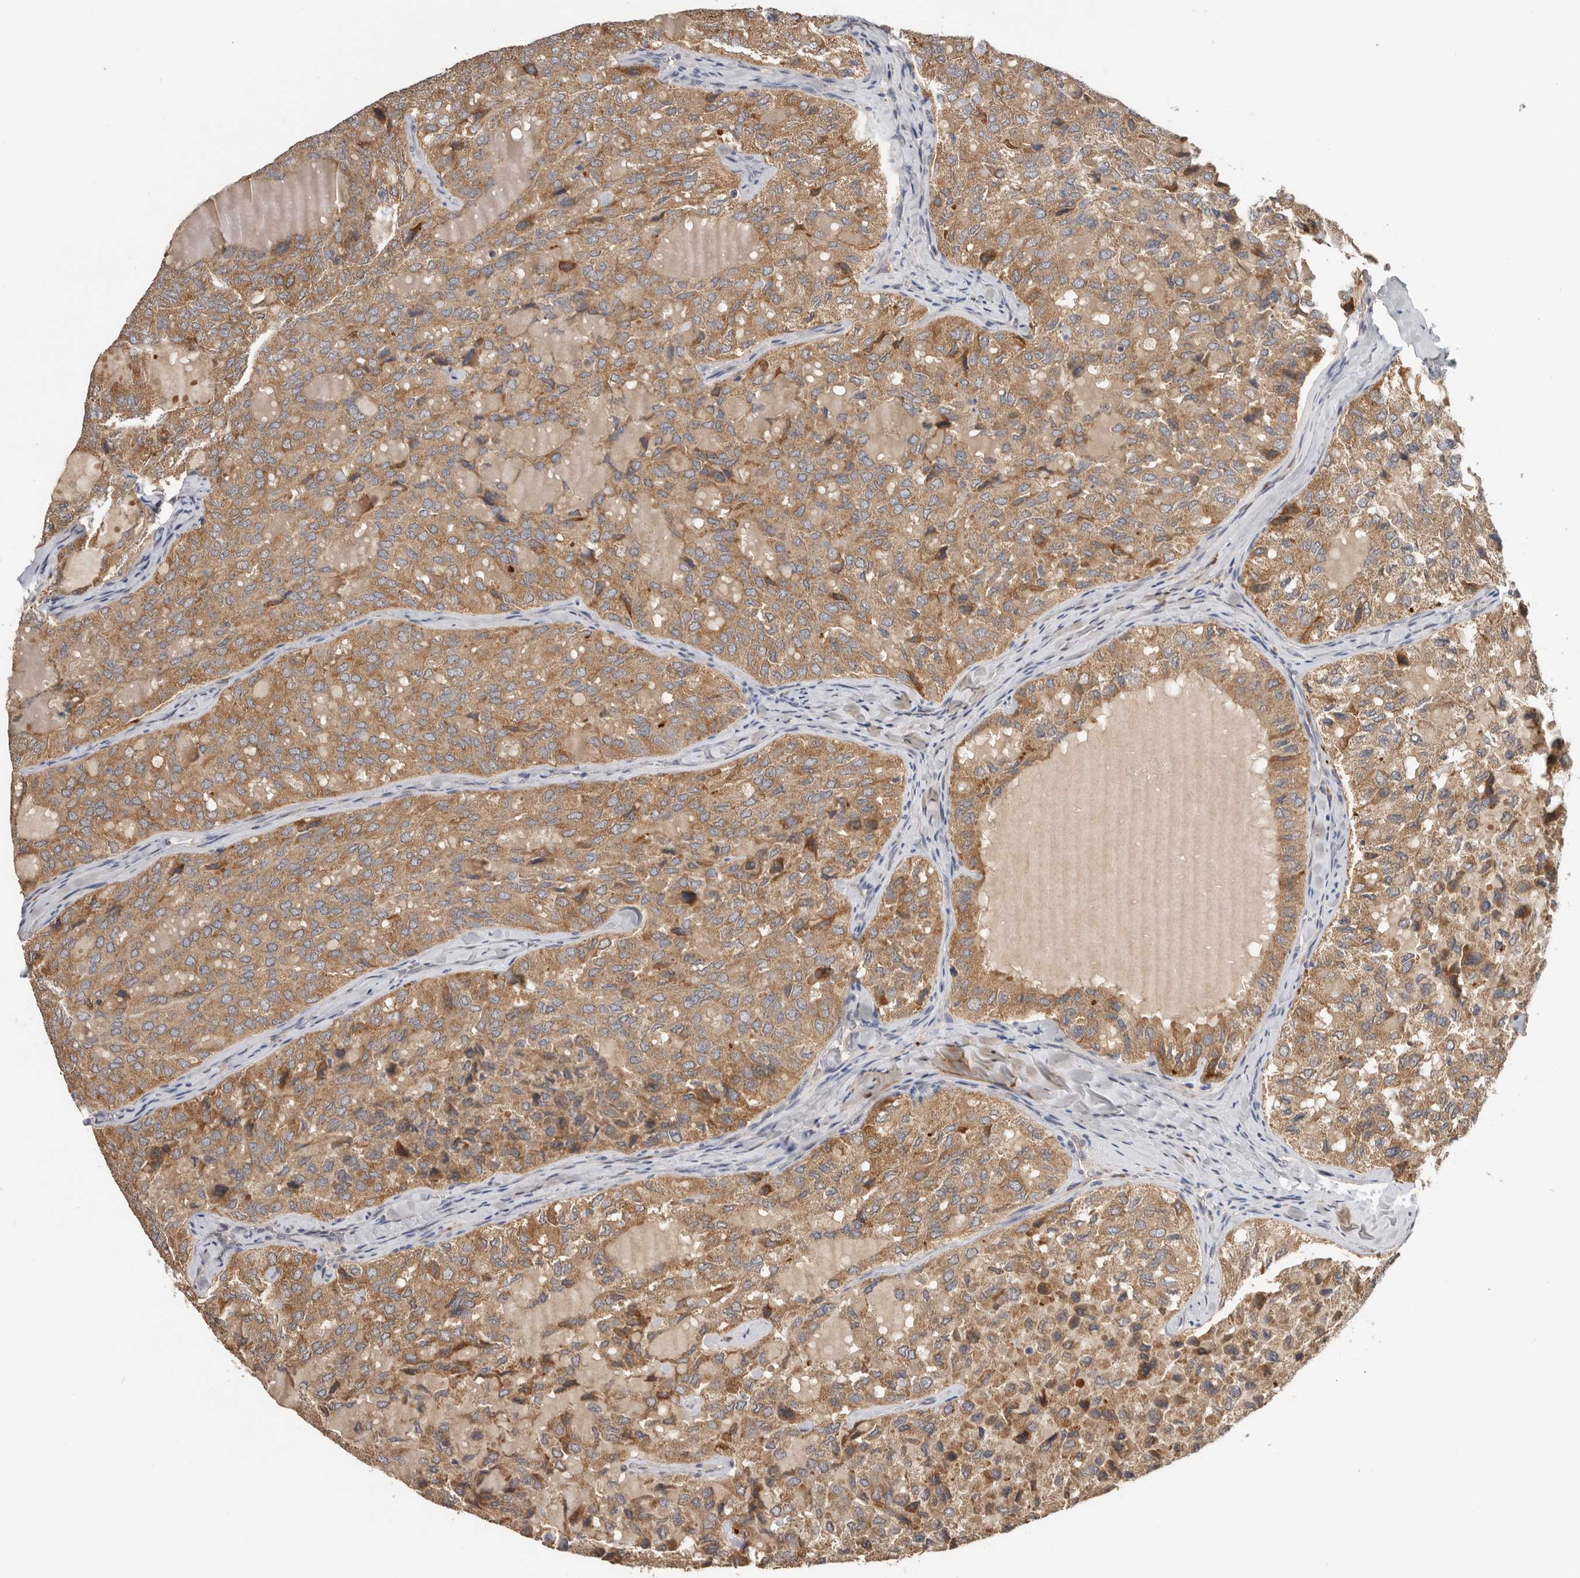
{"staining": {"intensity": "moderate", "quantity": ">75%", "location": "cytoplasmic/membranous"}, "tissue": "thyroid cancer", "cell_type": "Tumor cells", "image_type": "cancer", "snomed": [{"axis": "morphology", "description": "Follicular adenoma carcinoma, NOS"}, {"axis": "topography", "description": "Thyroid gland"}], "caption": "A medium amount of moderate cytoplasmic/membranous expression is seen in about >75% of tumor cells in thyroid cancer (follicular adenoma carcinoma) tissue.", "gene": "TFRC", "patient": {"sex": "male", "age": 75}}